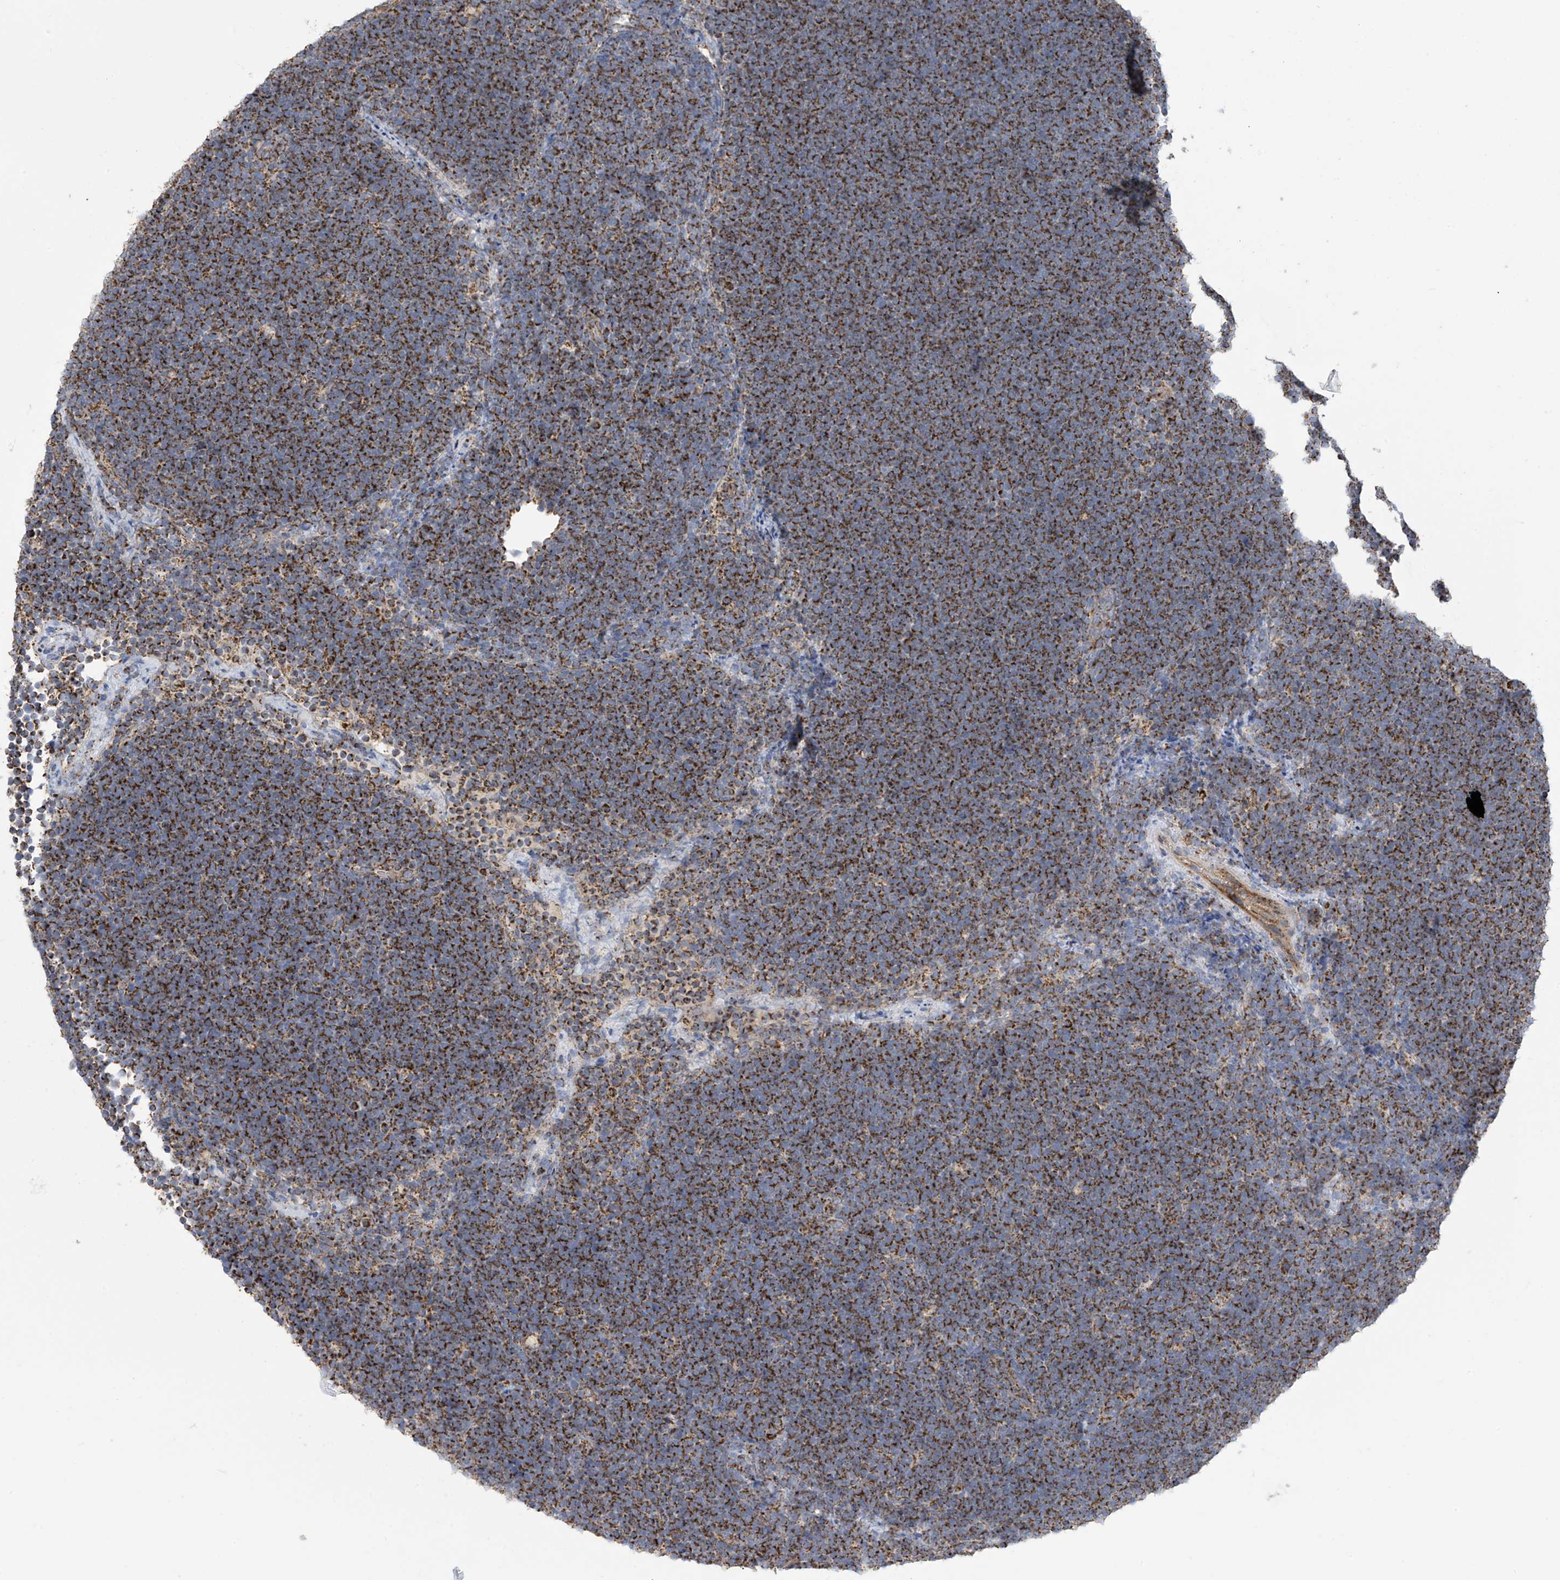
{"staining": {"intensity": "strong", "quantity": ">75%", "location": "cytoplasmic/membranous"}, "tissue": "lymphoma", "cell_type": "Tumor cells", "image_type": "cancer", "snomed": [{"axis": "morphology", "description": "Malignant lymphoma, non-Hodgkin's type, High grade"}, {"axis": "topography", "description": "Lymph node"}], "caption": "Lymphoma stained for a protein displays strong cytoplasmic/membranous positivity in tumor cells.", "gene": "PNPT1", "patient": {"sex": "male", "age": 13}}